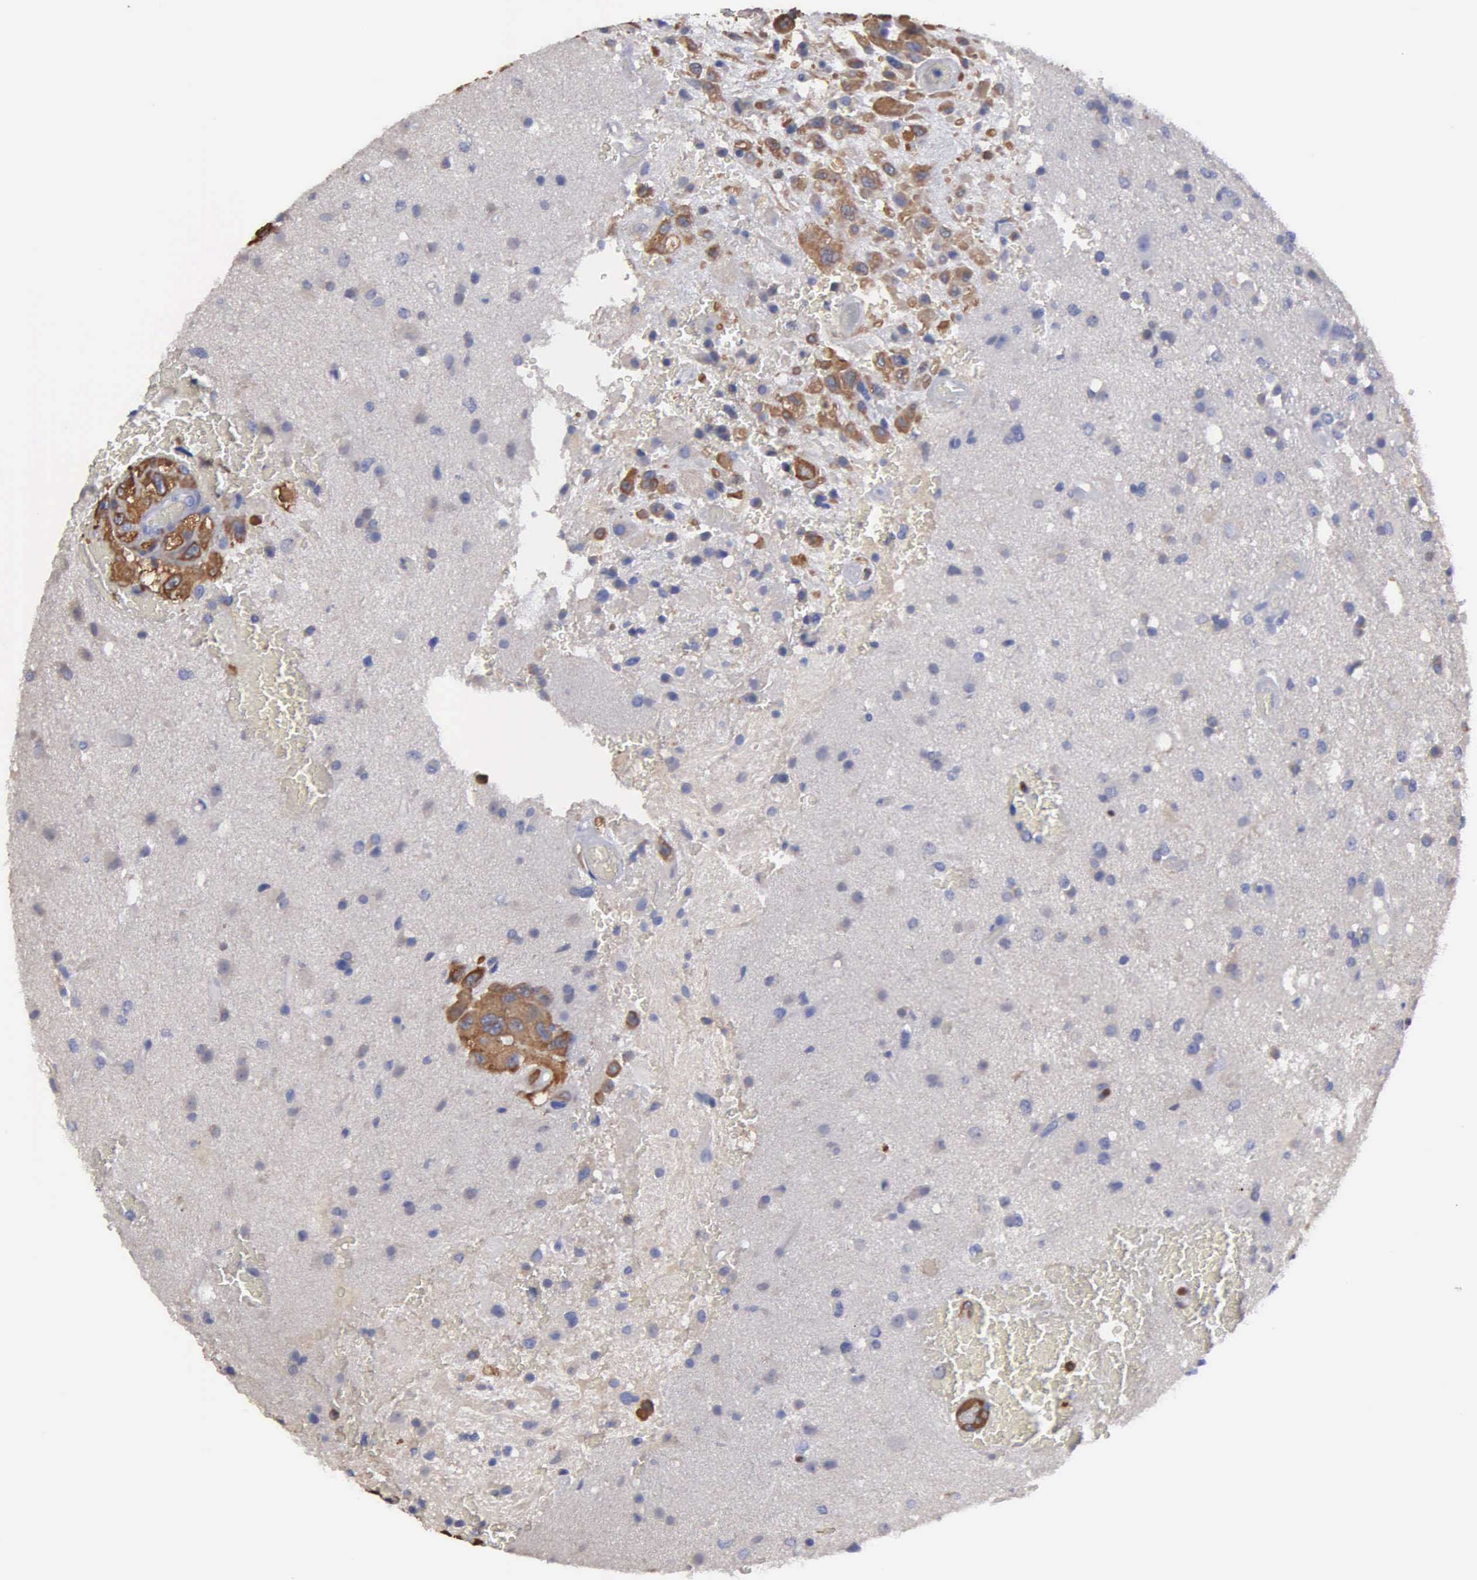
{"staining": {"intensity": "strong", "quantity": ">75%", "location": "cytoplasmic/membranous"}, "tissue": "glioma", "cell_type": "Tumor cells", "image_type": "cancer", "snomed": [{"axis": "morphology", "description": "Glioma, malignant, High grade"}, {"axis": "topography", "description": "Brain"}], "caption": "Immunohistochemical staining of human malignant high-grade glioma displays high levels of strong cytoplasmic/membranous protein expression in about >75% of tumor cells.", "gene": "G6PD", "patient": {"sex": "male", "age": 48}}